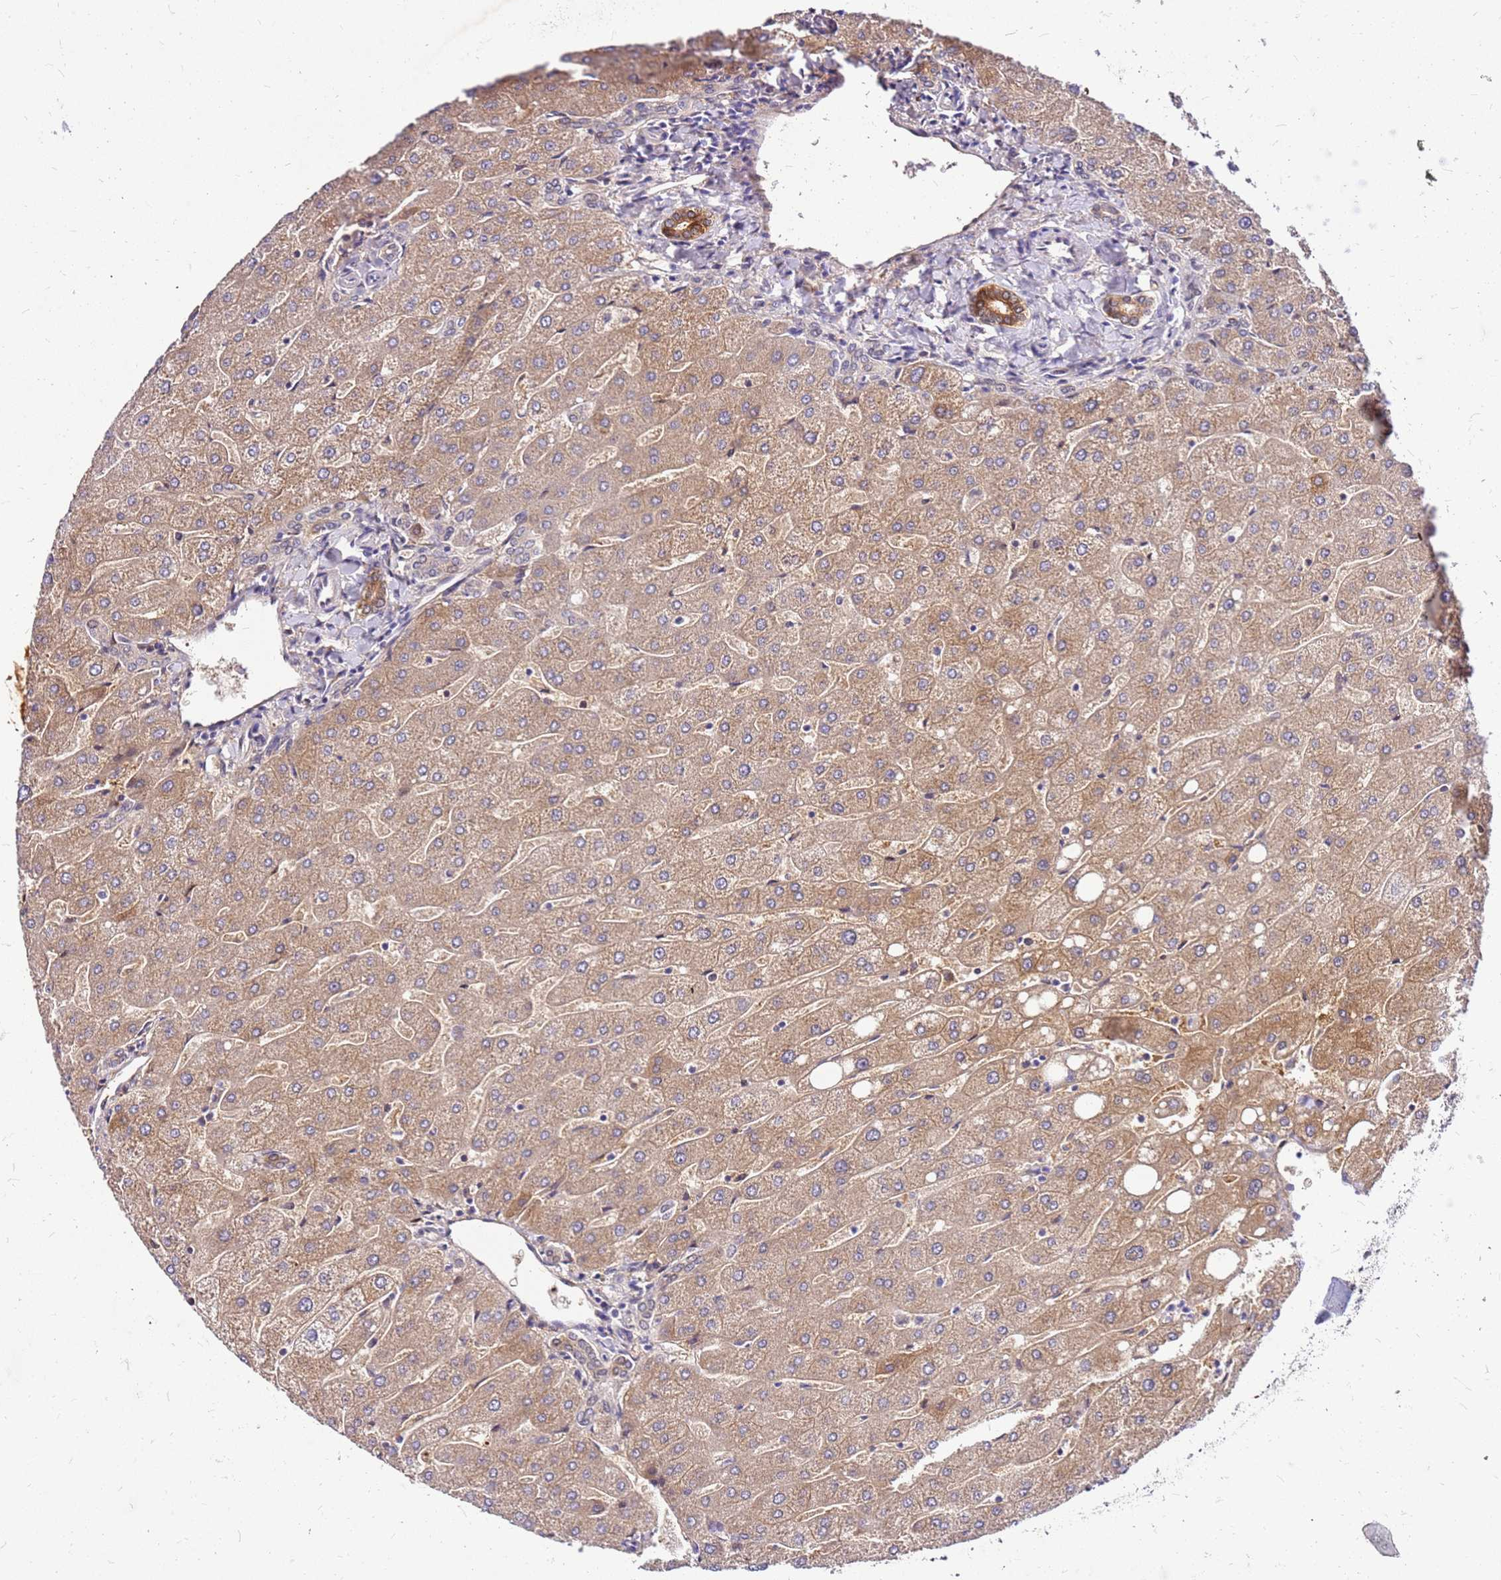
{"staining": {"intensity": "moderate", "quantity": "25%-75%", "location": "cytoplasmic/membranous"}, "tissue": "liver", "cell_type": "Cholangiocytes", "image_type": "normal", "snomed": [{"axis": "morphology", "description": "Normal tissue, NOS"}, {"axis": "topography", "description": "Liver"}], "caption": "Liver stained with a brown dye shows moderate cytoplasmic/membranous positive expression in about 25%-75% of cholangiocytes.", "gene": "ALDH1A3", "patient": {"sex": "male", "age": 67}}